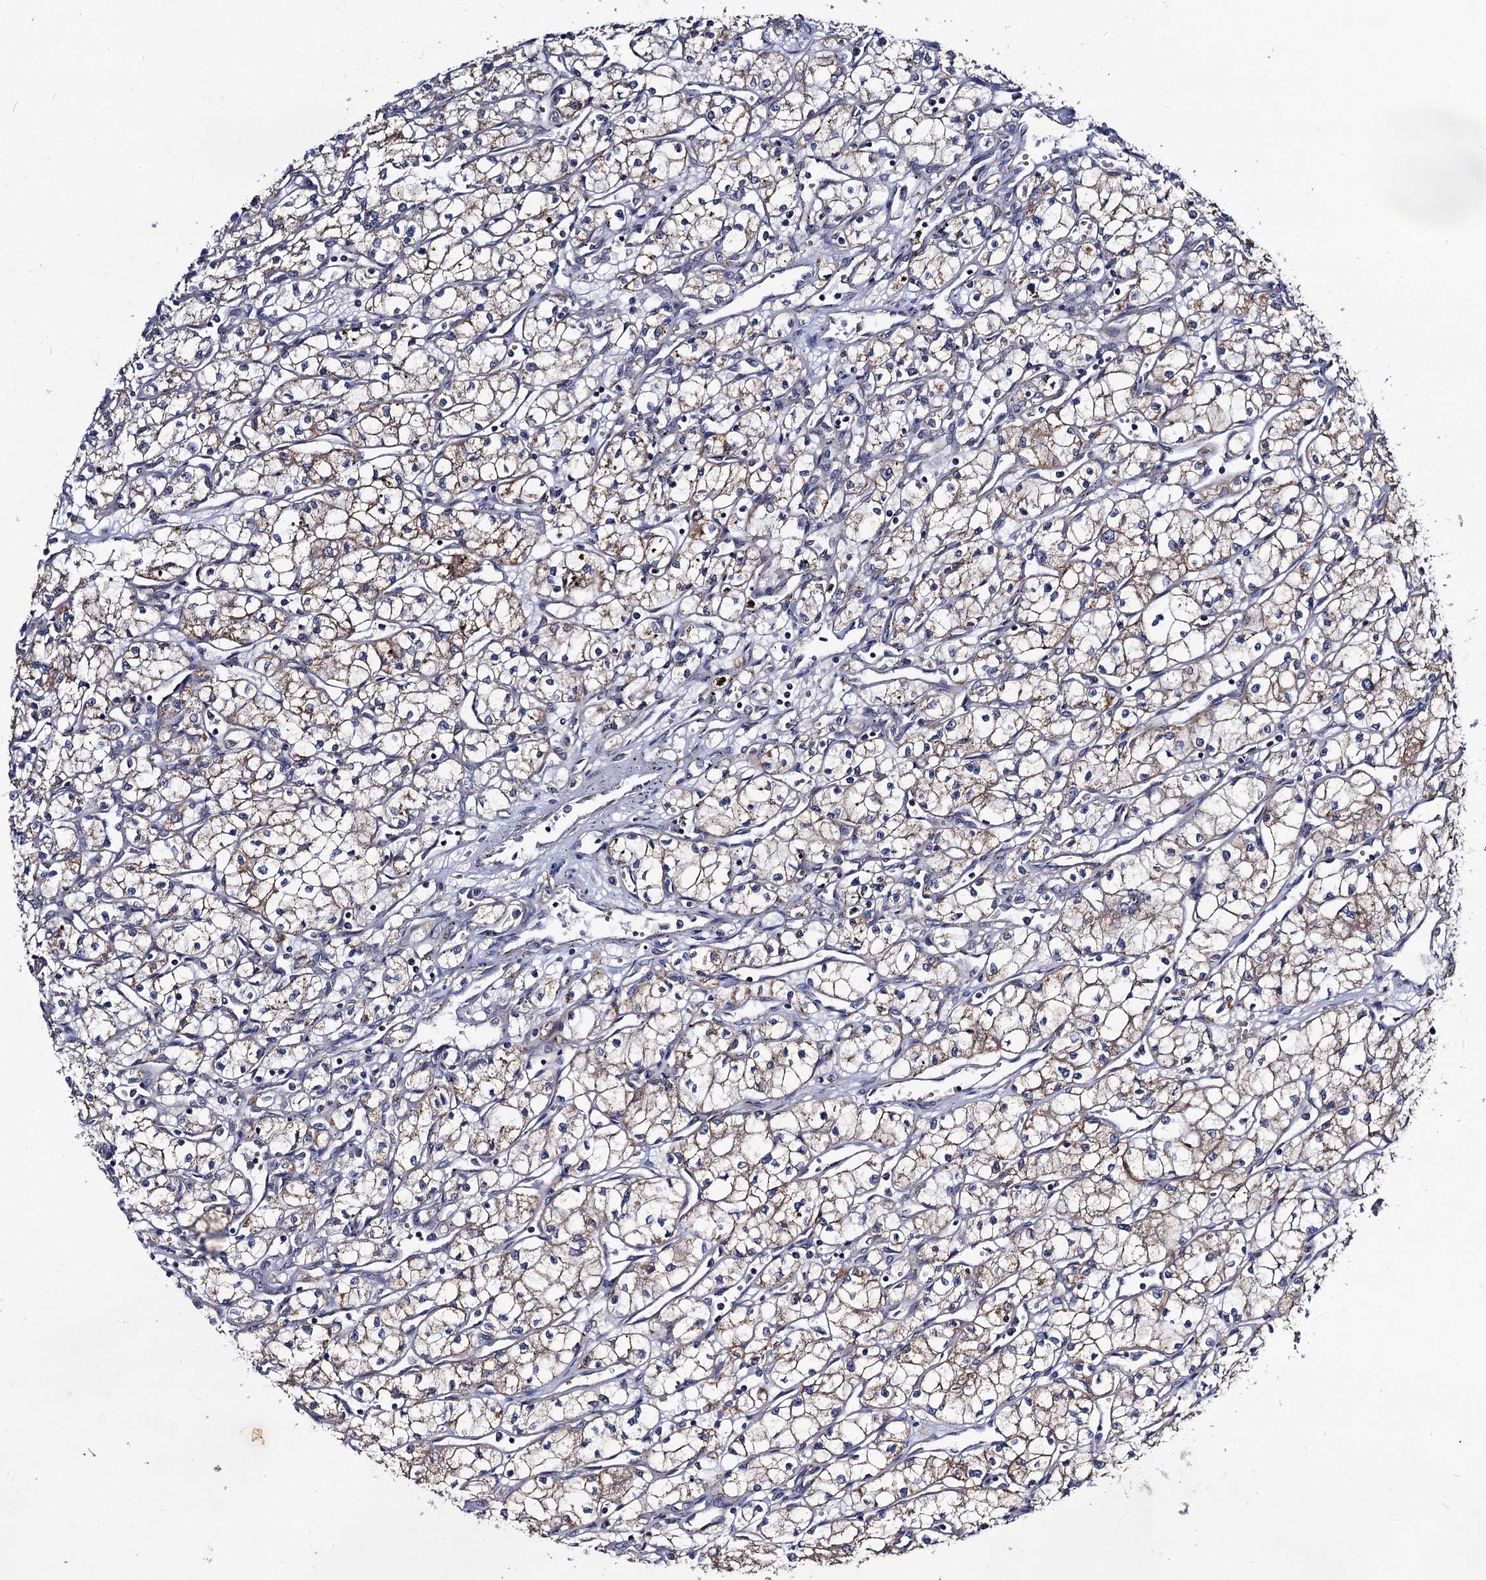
{"staining": {"intensity": "weak", "quantity": "<25%", "location": "cytoplasmic/membranous"}, "tissue": "renal cancer", "cell_type": "Tumor cells", "image_type": "cancer", "snomed": [{"axis": "morphology", "description": "Adenocarcinoma, NOS"}, {"axis": "topography", "description": "Kidney"}], "caption": "Immunohistochemistry (IHC) histopathology image of adenocarcinoma (renal) stained for a protein (brown), which exhibits no expression in tumor cells.", "gene": "VPS37D", "patient": {"sex": "male", "age": 59}}